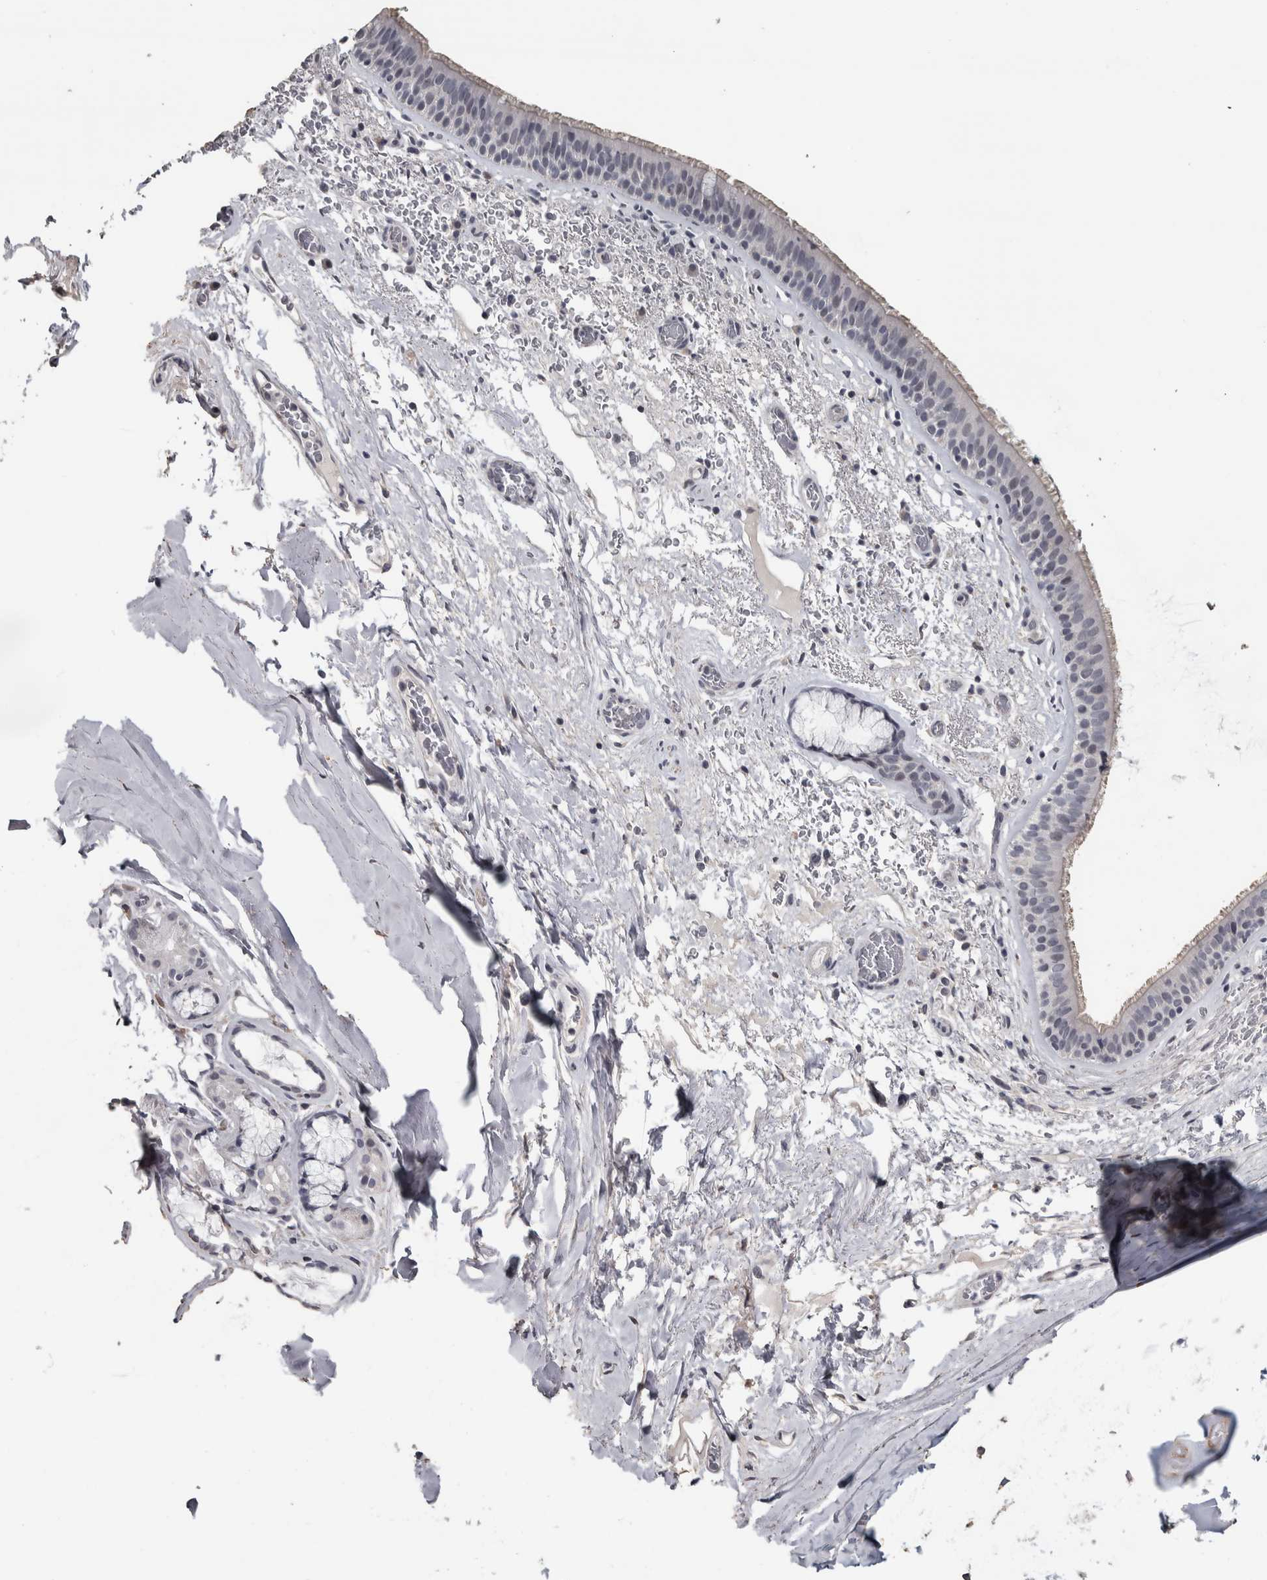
{"staining": {"intensity": "weak", "quantity": "25%-75%", "location": "cytoplasmic/membranous"}, "tissue": "bronchus", "cell_type": "Respiratory epithelial cells", "image_type": "normal", "snomed": [{"axis": "morphology", "description": "Normal tissue, NOS"}, {"axis": "topography", "description": "Cartilage tissue"}], "caption": "High-magnification brightfield microscopy of unremarkable bronchus stained with DAB (3,3'-diaminobenzidine) (brown) and counterstained with hematoxylin (blue). respiratory epithelial cells exhibit weak cytoplasmic/membranous positivity is seen in about25%-75% of cells.", "gene": "NECAB1", "patient": {"sex": "female", "age": 63}}